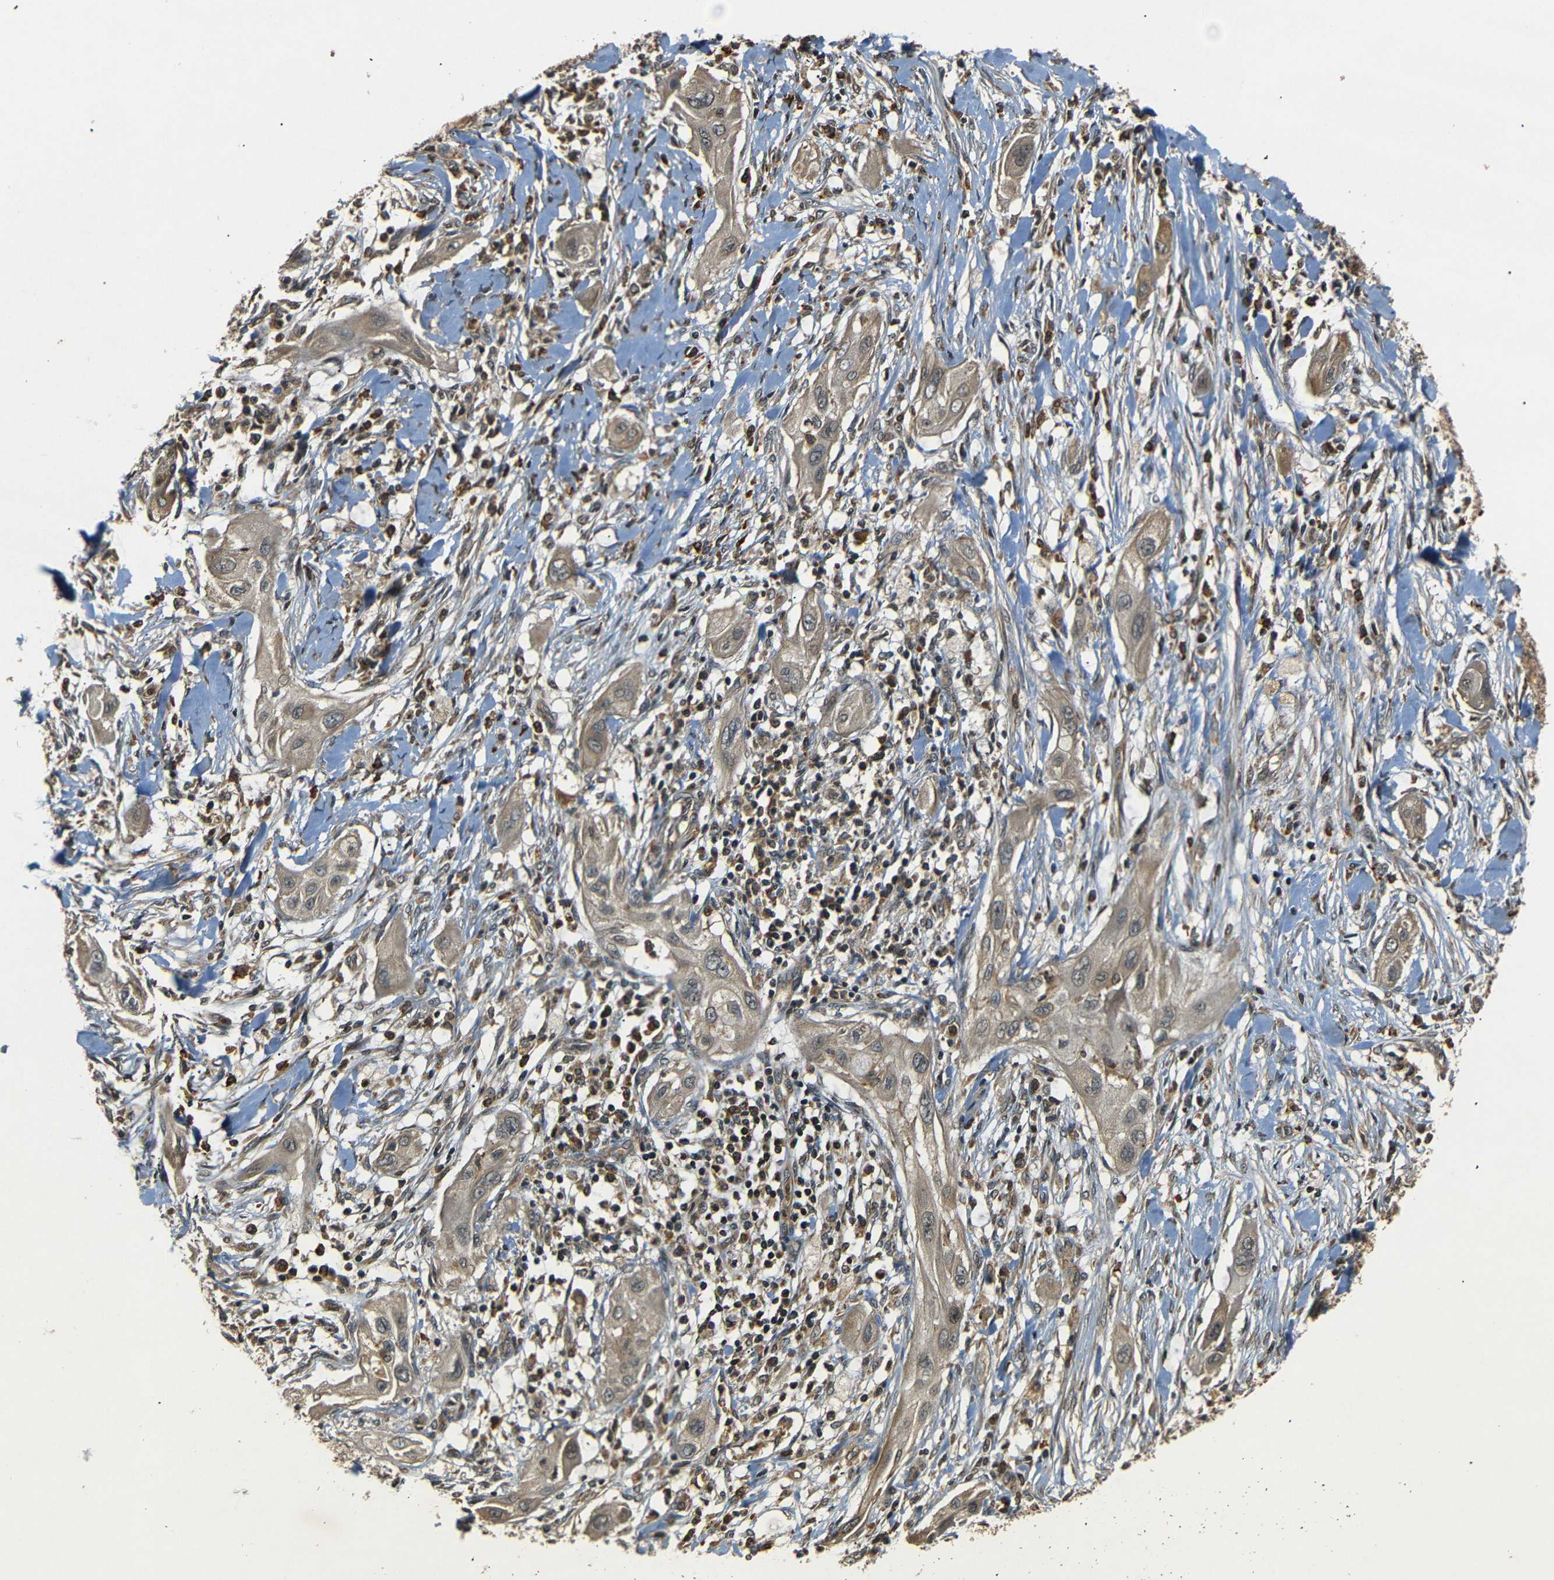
{"staining": {"intensity": "weak", "quantity": ">75%", "location": "cytoplasmic/membranous"}, "tissue": "lung cancer", "cell_type": "Tumor cells", "image_type": "cancer", "snomed": [{"axis": "morphology", "description": "Squamous cell carcinoma, NOS"}, {"axis": "topography", "description": "Lung"}], "caption": "Immunohistochemical staining of human lung cancer displays low levels of weak cytoplasmic/membranous positivity in about >75% of tumor cells. The protein of interest is stained brown, and the nuclei are stained in blue (DAB IHC with brightfield microscopy, high magnification).", "gene": "TANK", "patient": {"sex": "female", "age": 47}}